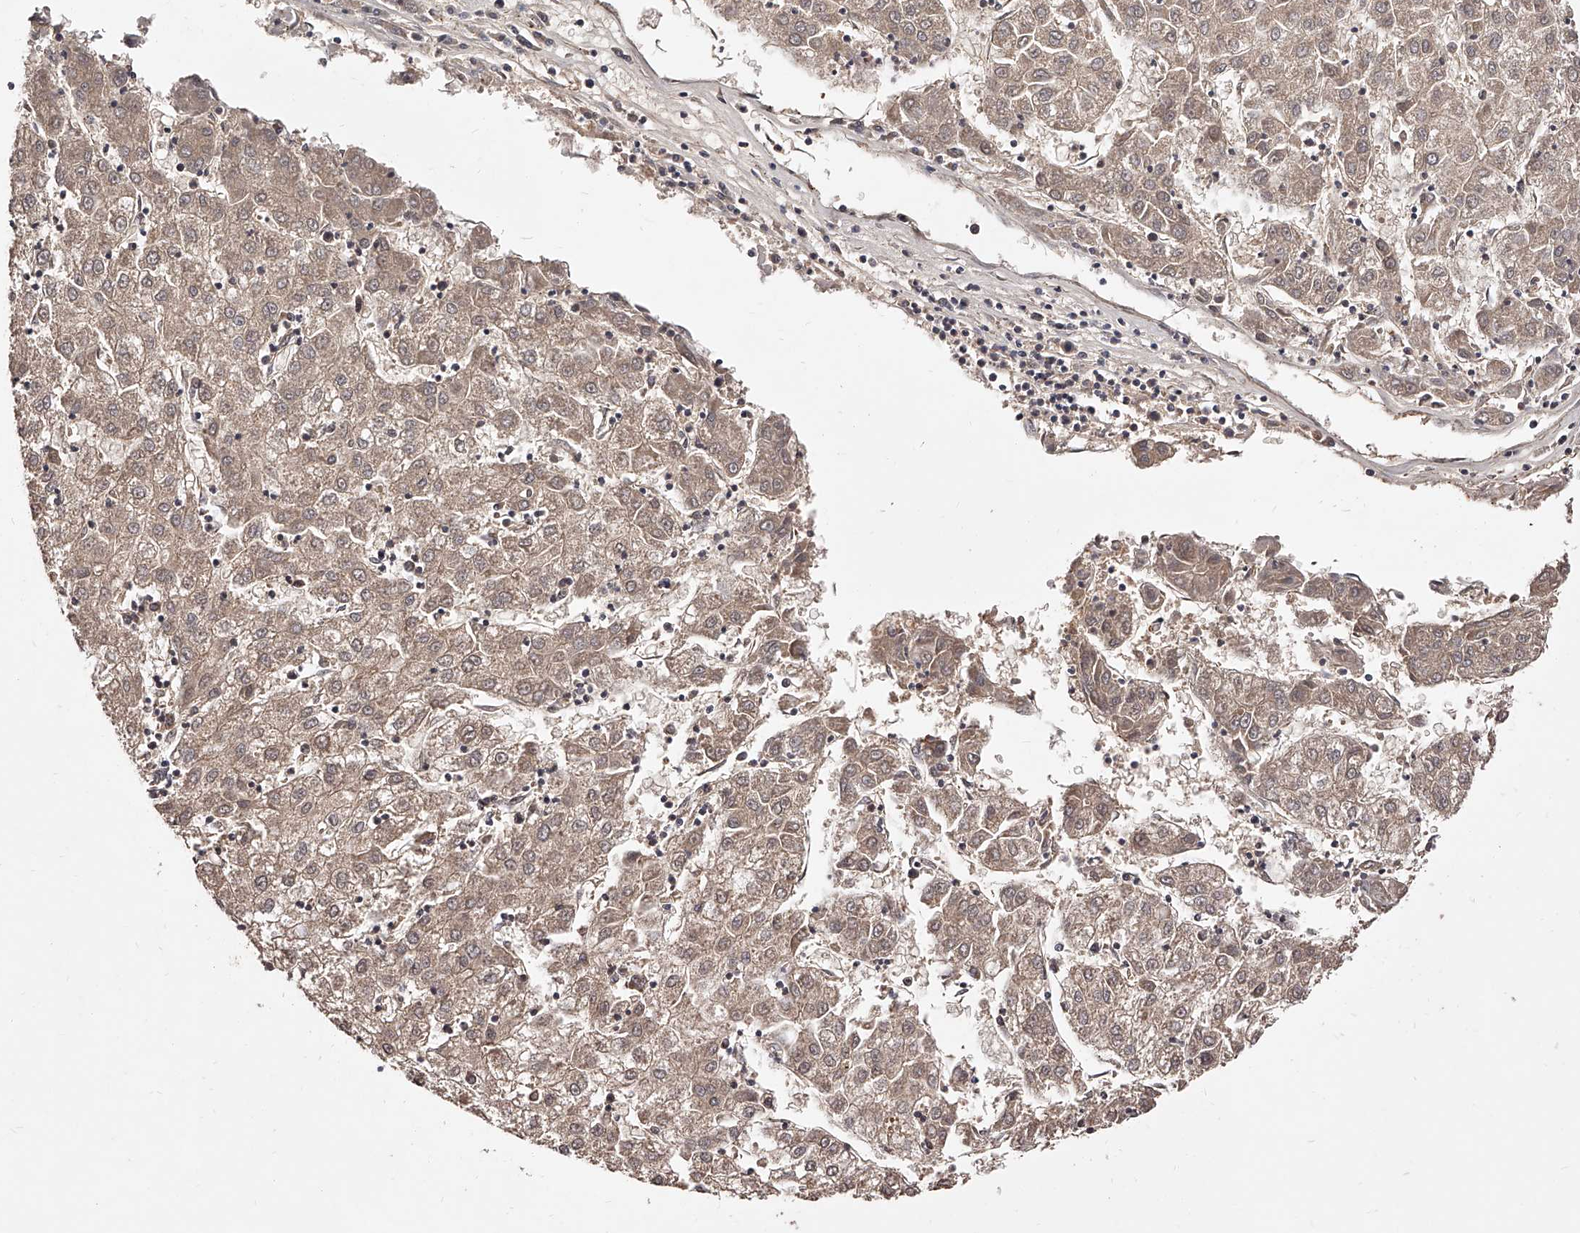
{"staining": {"intensity": "weak", "quantity": ">75%", "location": "cytoplasmic/membranous"}, "tissue": "liver cancer", "cell_type": "Tumor cells", "image_type": "cancer", "snomed": [{"axis": "morphology", "description": "Carcinoma, Hepatocellular, NOS"}, {"axis": "topography", "description": "Liver"}], "caption": "A brown stain labels weak cytoplasmic/membranous expression of a protein in liver hepatocellular carcinoma tumor cells. The staining is performed using DAB (3,3'-diaminobenzidine) brown chromogen to label protein expression. The nuclei are counter-stained blue using hematoxylin.", "gene": "CUL7", "patient": {"sex": "male", "age": 72}}